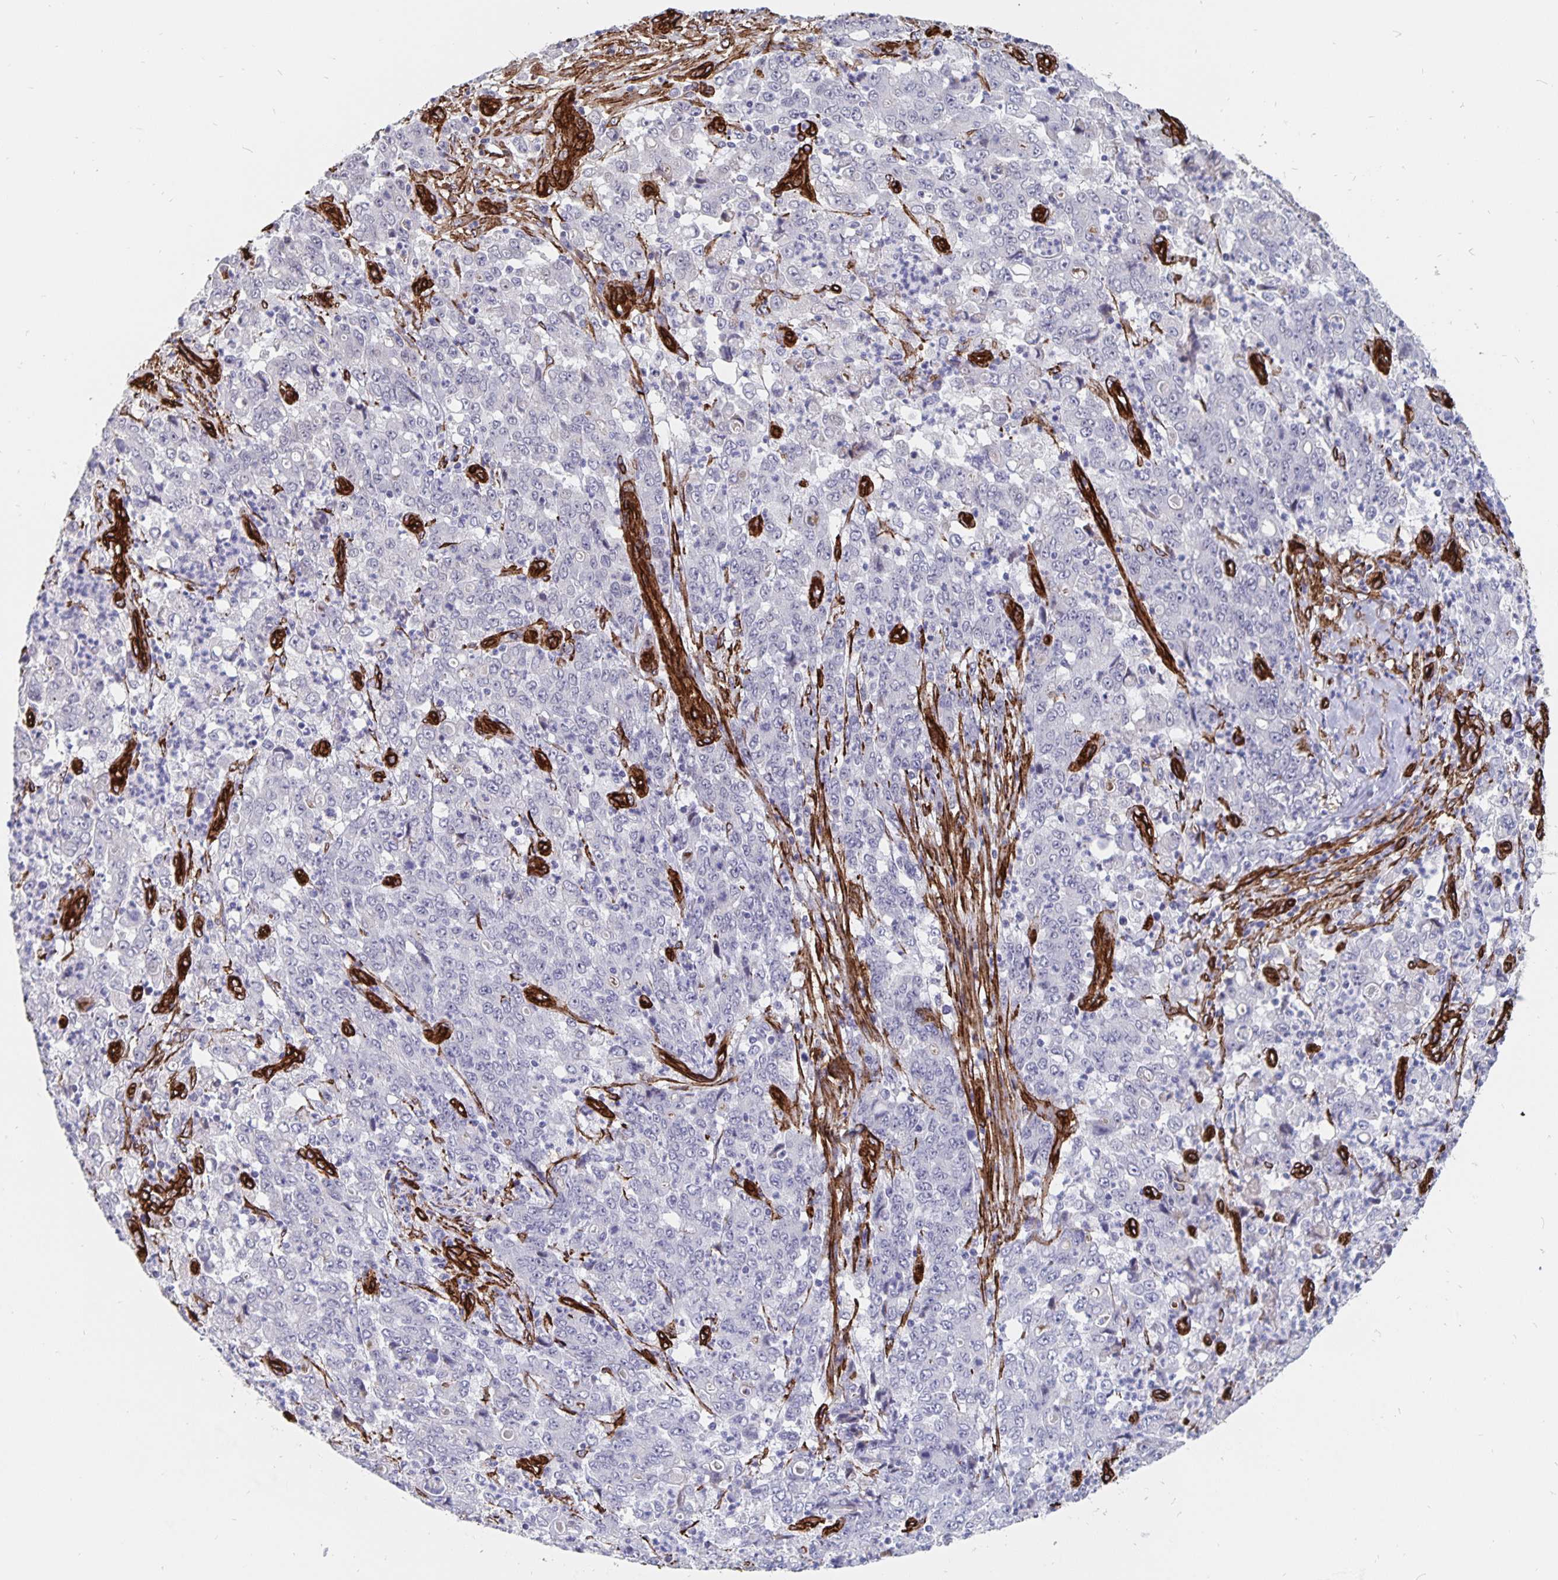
{"staining": {"intensity": "negative", "quantity": "none", "location": "none"}, "tissue": "stomach cancer", "cell_type": "Tumor cells", "image_type": "cancer", "snomed": [{"axis": "morphology", "description": "Adenocarcinoma, NOS"}, {"axis": "topography", "description": "Stomach, lower"}], "caption": "Micrograph shows no significant protein positivity in tumor cells of stomach cancer.", "gene": "DCHS2", "patient": {"sex": "female", "age": 71}}